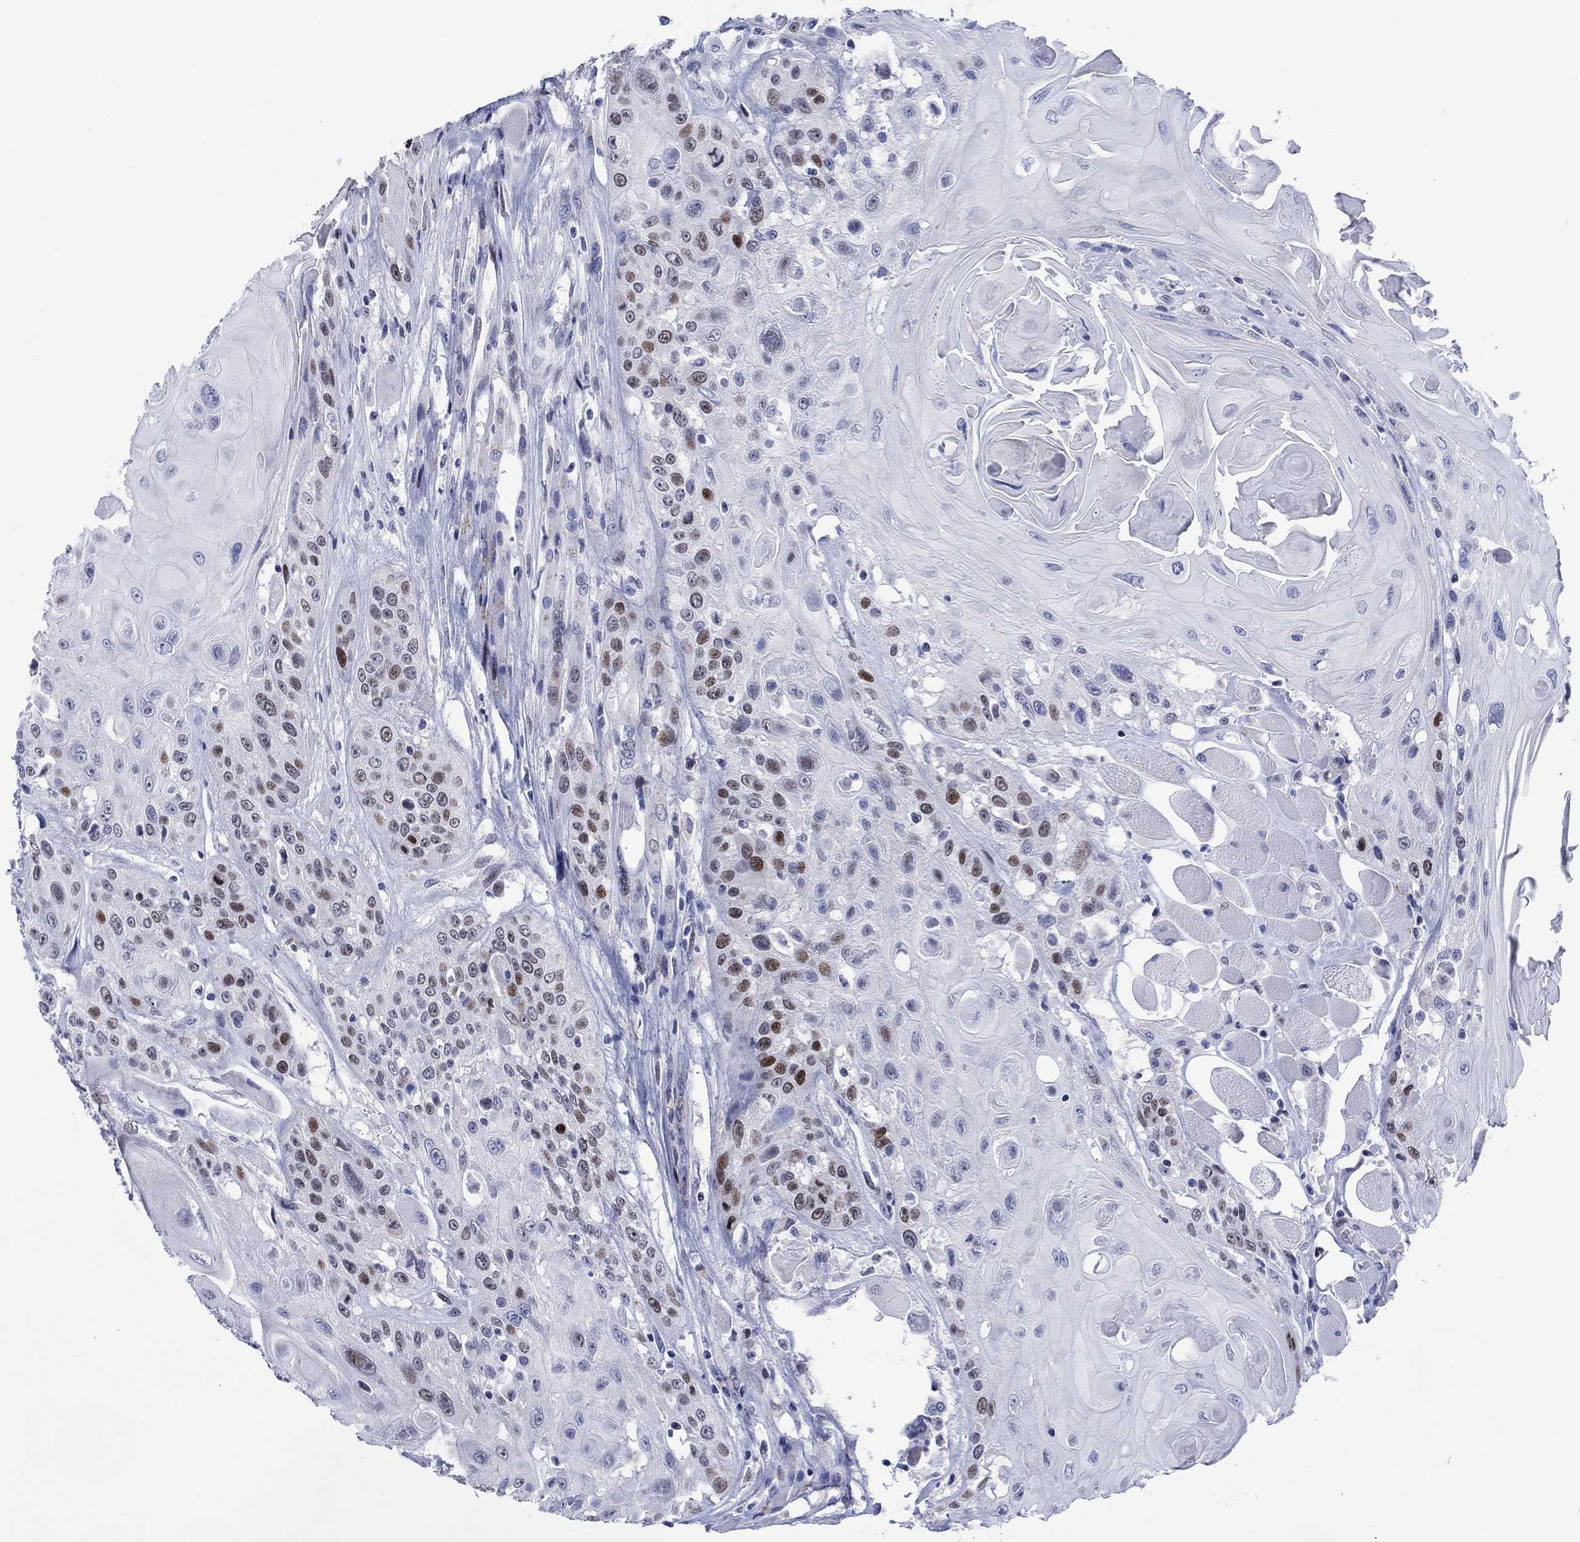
{"staining": {"intensity": "strong", "quantity": "<25%", "location": "nuclear"}, "tissue": "head and neck cancer", "cell_type": "Tumor cells", "image_type": "cancer", "snomed": [{"axis": "morphology", "description": "Squamous cell carcinoma, NOS"}, {"axis": "topography", "description": "Head-Neck"}], "caption": "Protein staining of head and neck cancer tissue displays strong nuclear positivity in about <25% of tumor cells.", "gene": "CDCA2", "patient": {"sex": "female", "age": 59}}